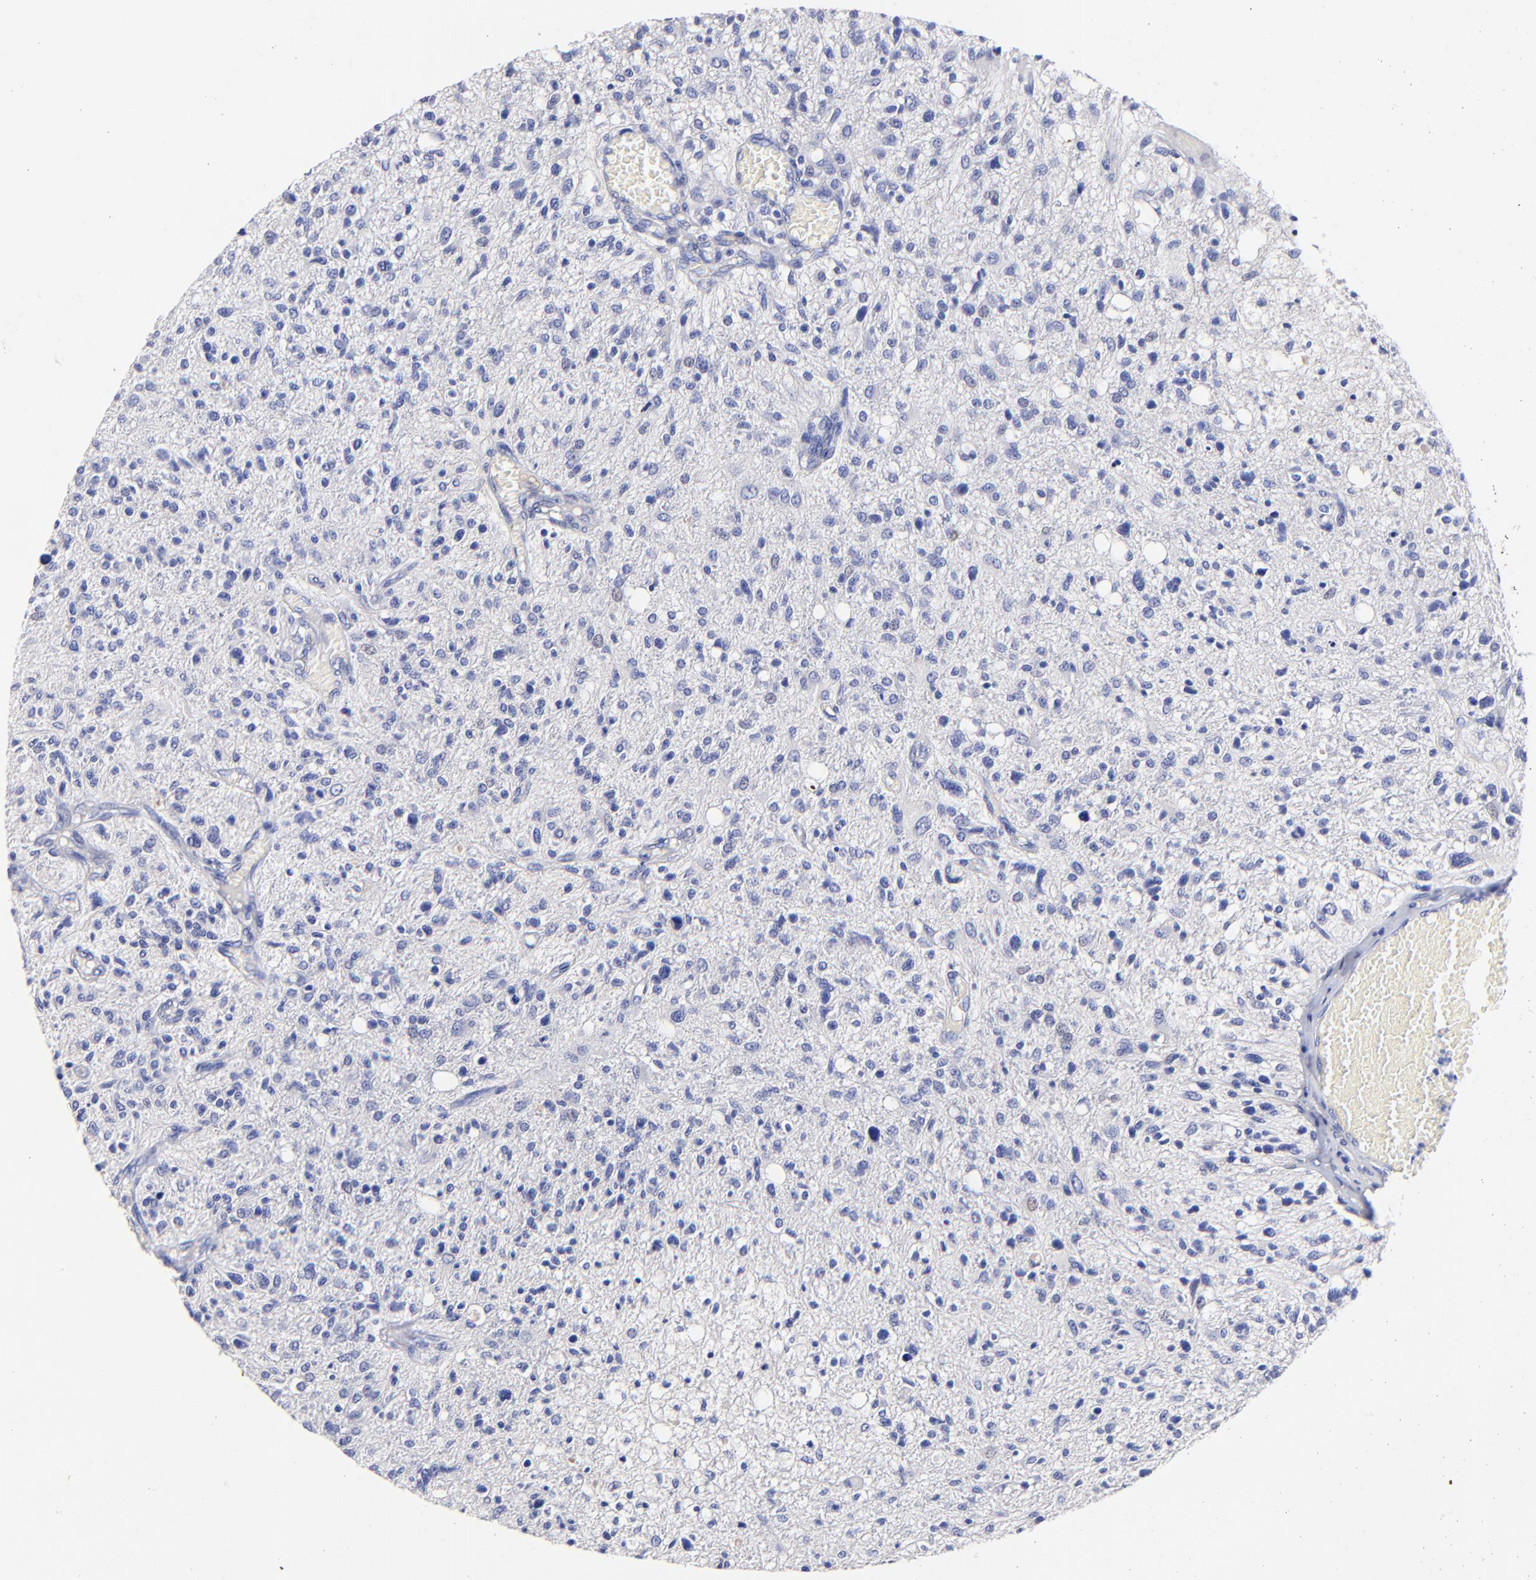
{"staining": {"intensity": "negative", "quantity": "none", "location": "none"}, "tissue": "glioma", "cell_type": "Tumor cells", "image_type": "cancer", "snomed": [{"axis": "morphology", "description": "Glioma, malignant, High grade"}, {"axis": "topography", "description": "Cerebral cortex"}], "caption": "There is no significant positivity in tumor cells of high-grade glioma (malignant).", "gene": "HORMAD2", "patient": {"sex": "male", "age": 76}}